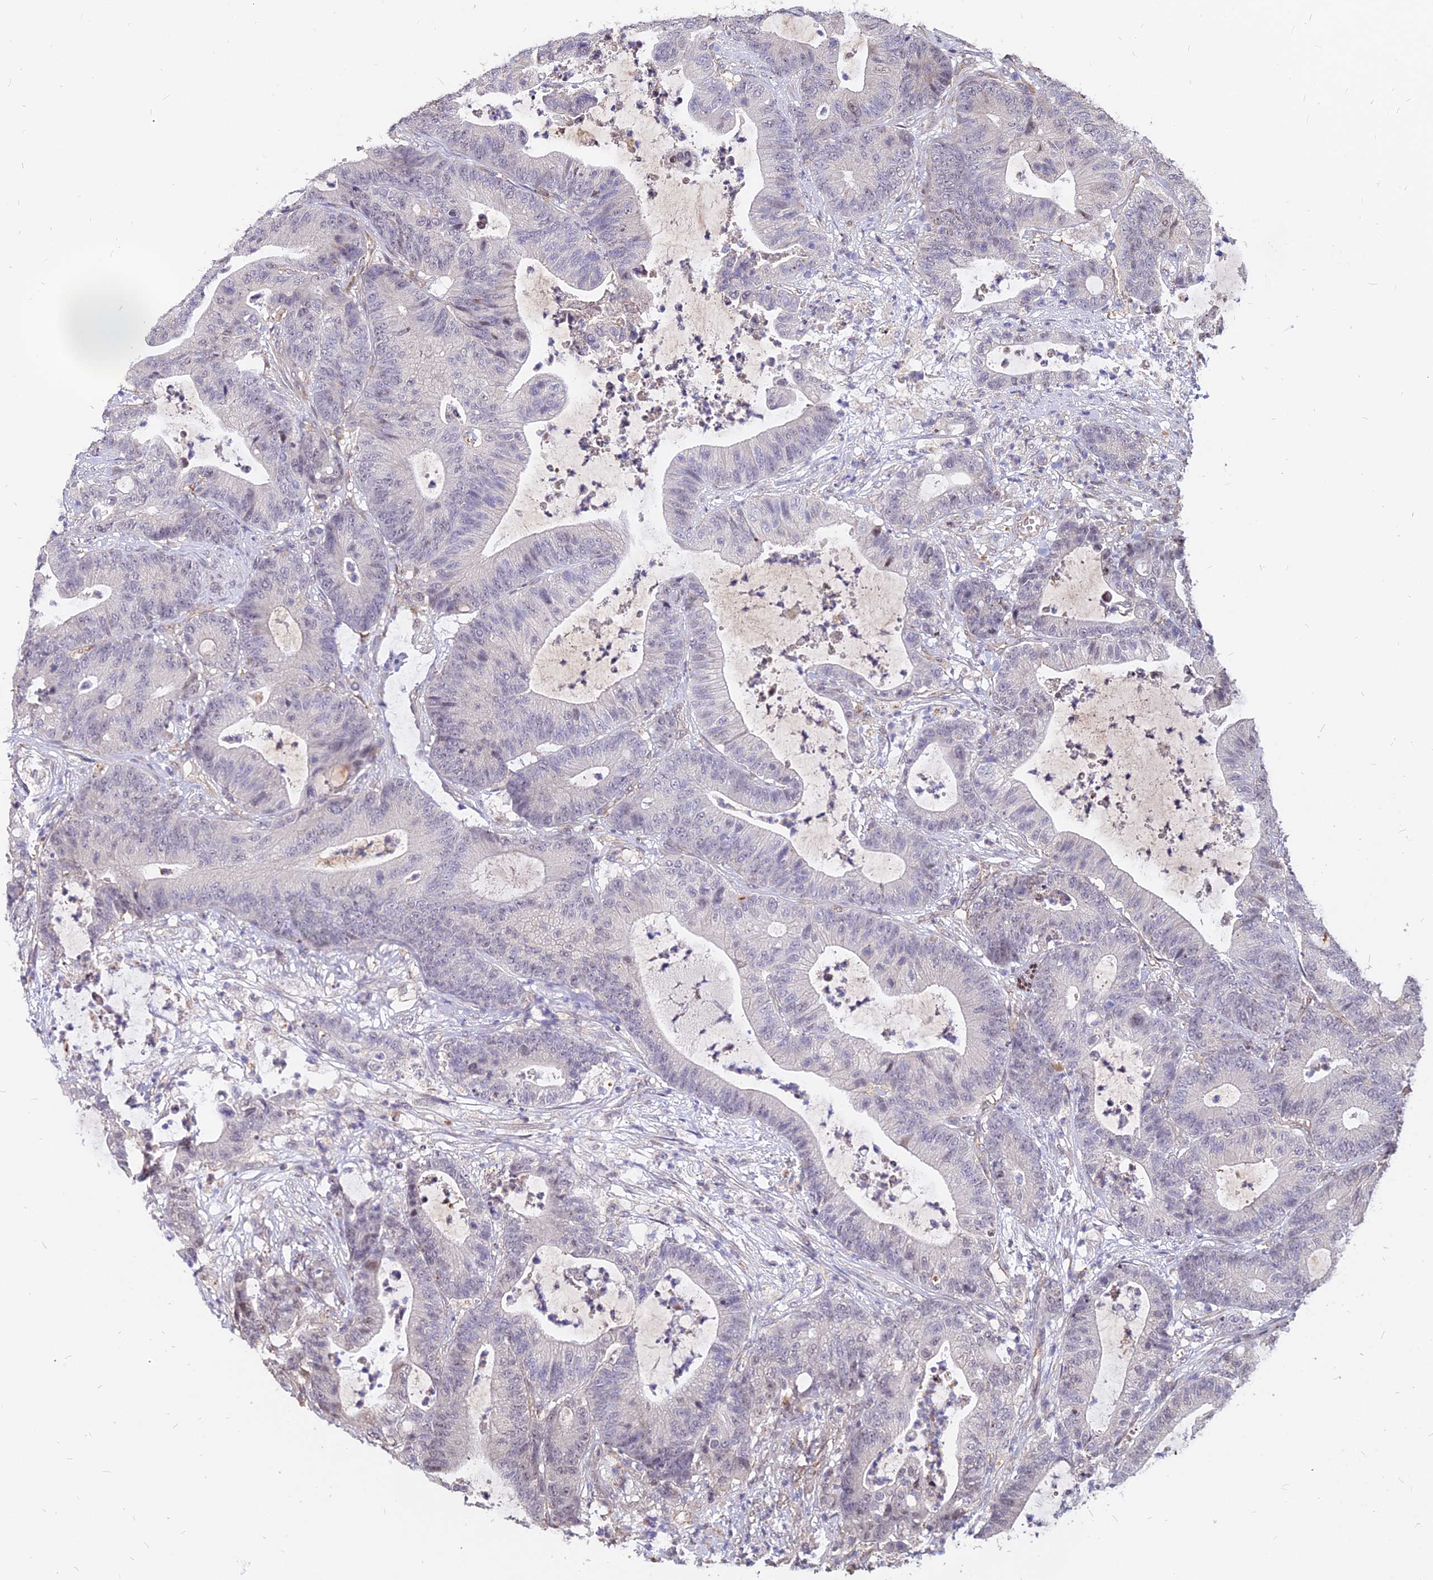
{"staining": {"intensity": "negative", "quantity": "none", "location": "none"}, "tissue": "colorectal cancer", "cell_type": "Tumor cells", "image_type": "cancer", "snomed": [{"axis": "morphology", "description": "Adenocarcinoma, NOS"}, {"axis": "topography", "description": "Colon"}], "caption": "Histopathology image shows no significant protein positivity in tumor cells of colorectal cancer.", "gene": "C11orf68", "patient": {"sex": "female", "age": 84}}